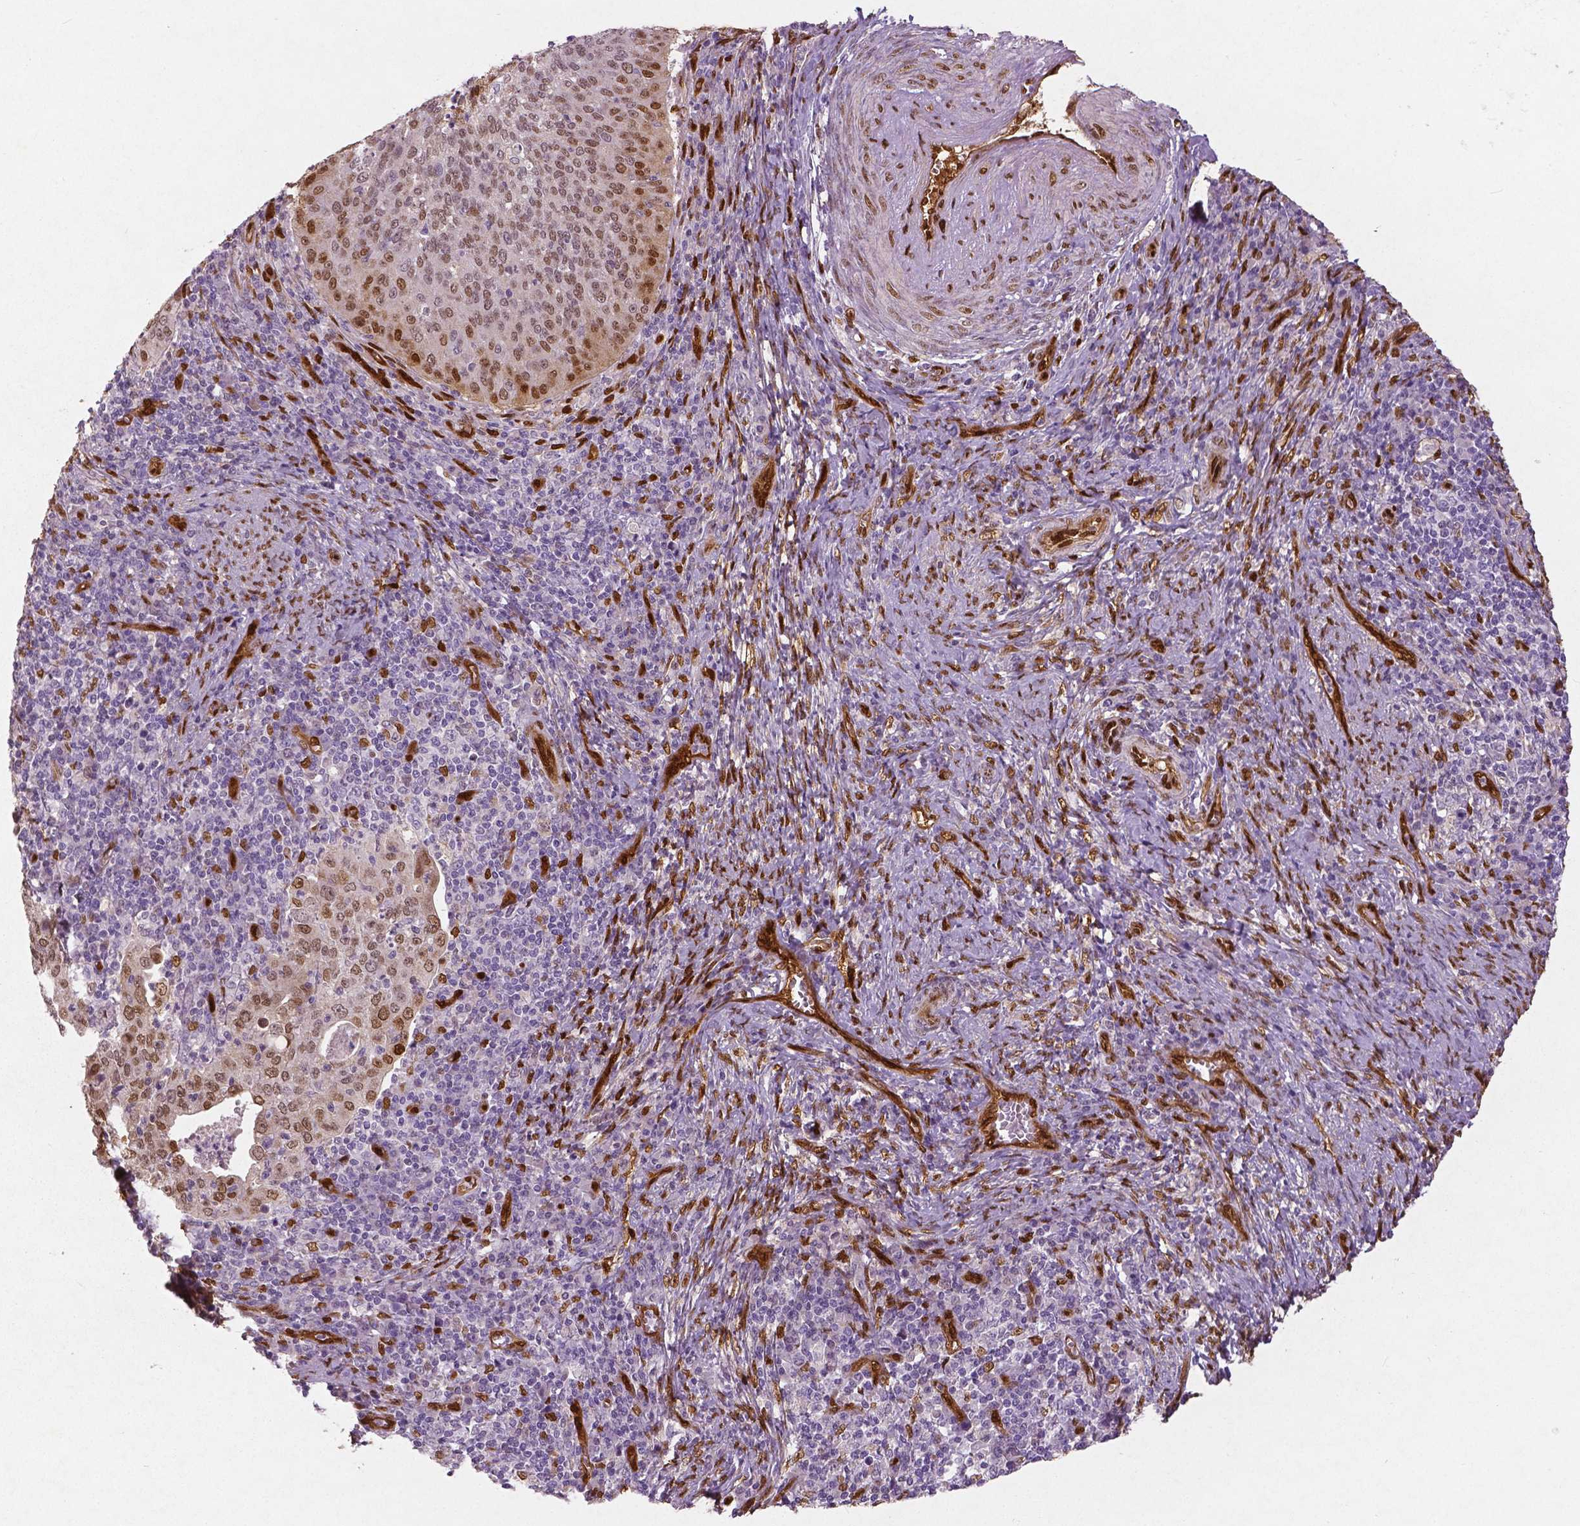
{"staining": {"intensity": "moderate", "quantity": ">75%", "location": "cytoplasmic/membranous,nuclear"}, "tissue": "cervical cancer", "cell_type": "Tumor cells", "image_type": "cancer", "snomed": [{"axis": "morphology", "description": "Squamous cell carcinoma, NOS"}, {"axis": "topography", "description": "Cervix"}], "caption": "Immunohistochemistry (IHC) photomicrograph of squamous cell carcinoma (cervical) stained for a protein (brown), which demonstrates medium levels of moderate cytoplasmic/membranous and nuclear staining in approximately >75% of tumor cells.", "gene": "WWTR1", "patient": {"sex": "female", "age": 39}}